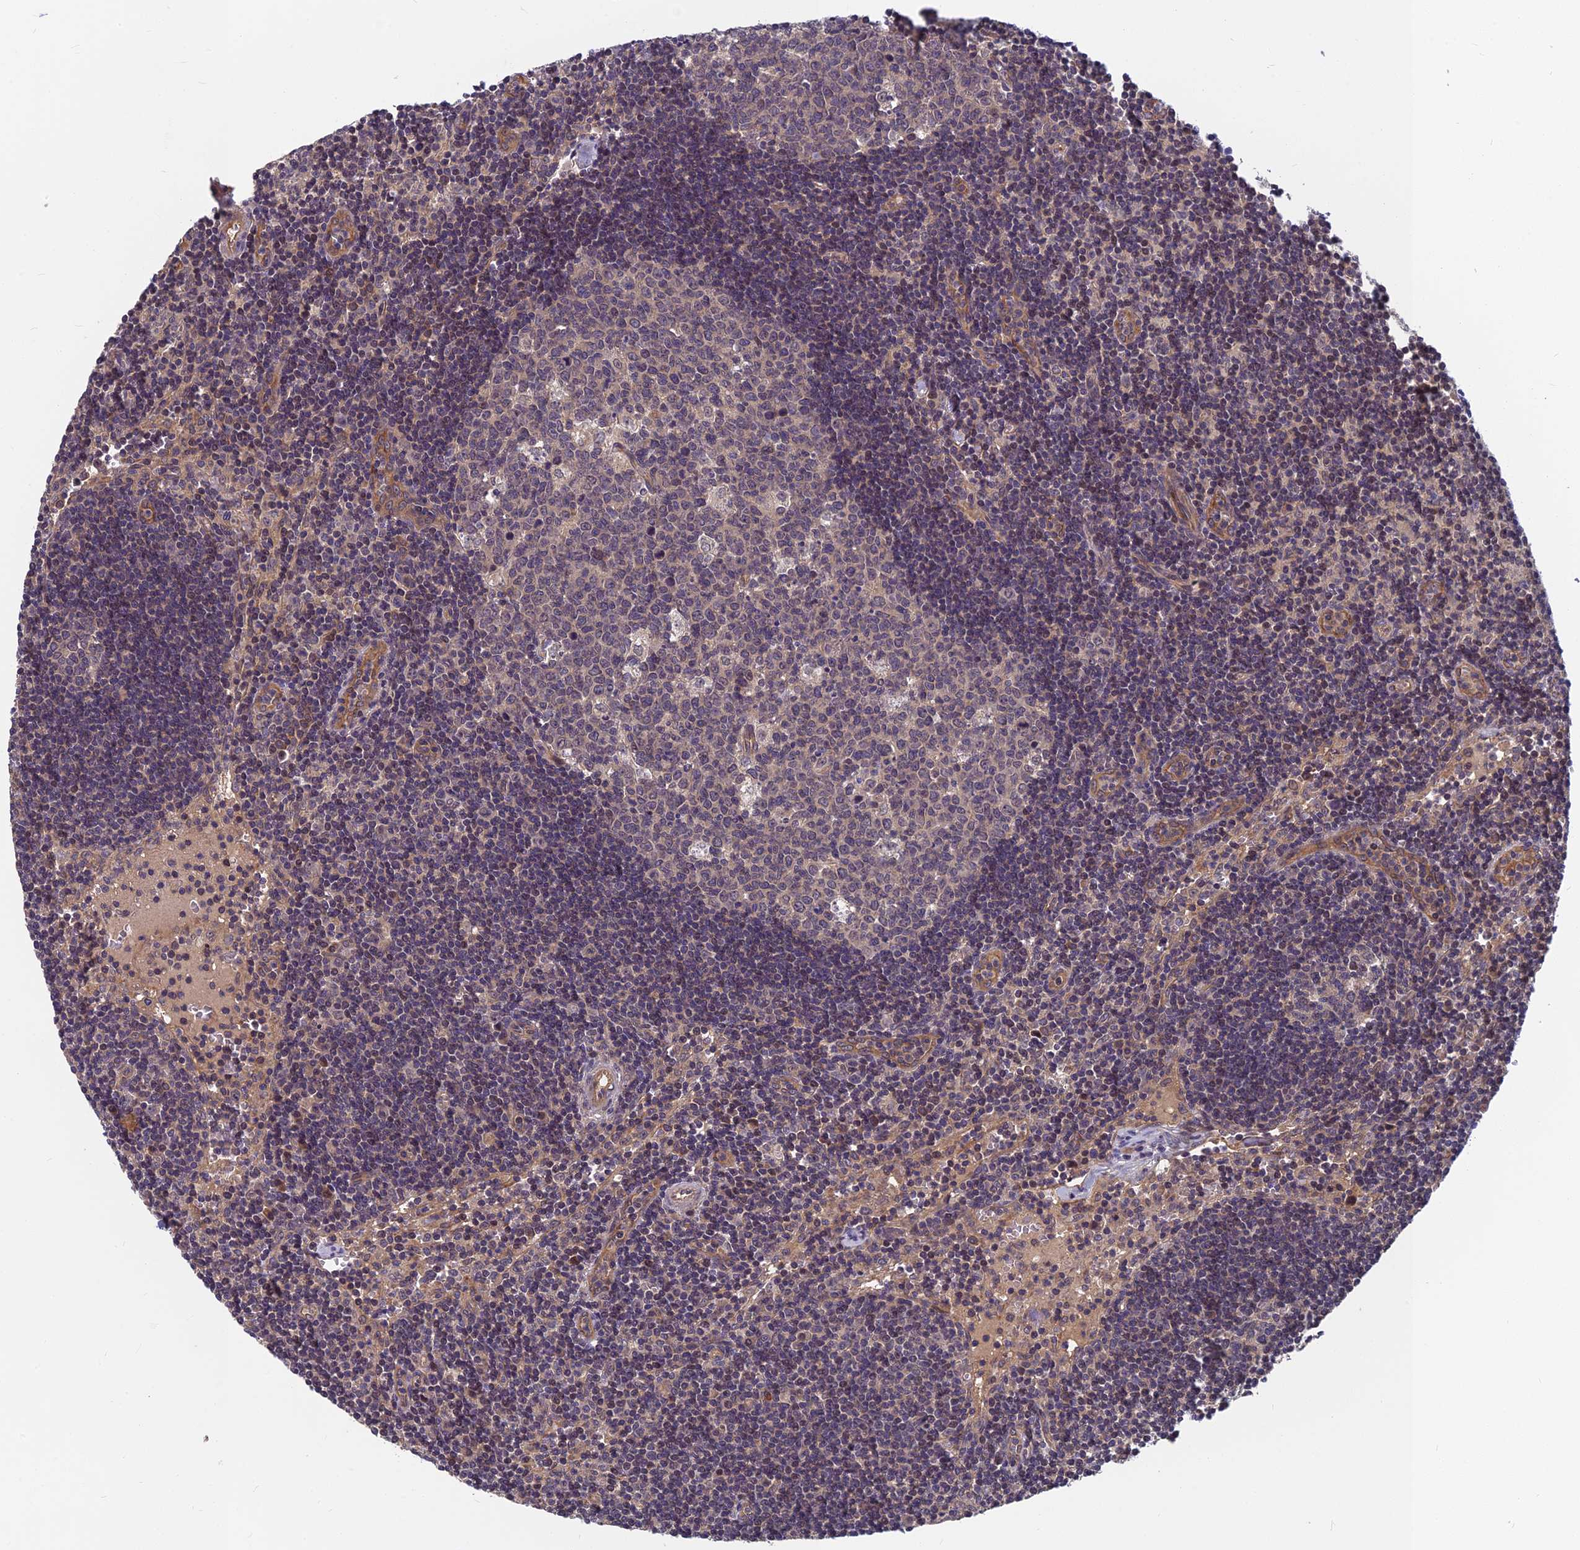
{"staining": {"intensity": "negative", "quantity": "none", "location": "none"}, "tissue": "lymph node", "cell_type": "Germinal center cells", "image_type": "normal", "snomed": [{"axis": "morphology", "description": "Normal tissue, NOS"}, {"axis": "topography", "description": "Lymph node"}], "caption": "Protein analysis of benign lymph node displays no significant expression in germinal center cells.", "gene": "PIKFYVE", "patient": {"sex": "female", "age": 32}}